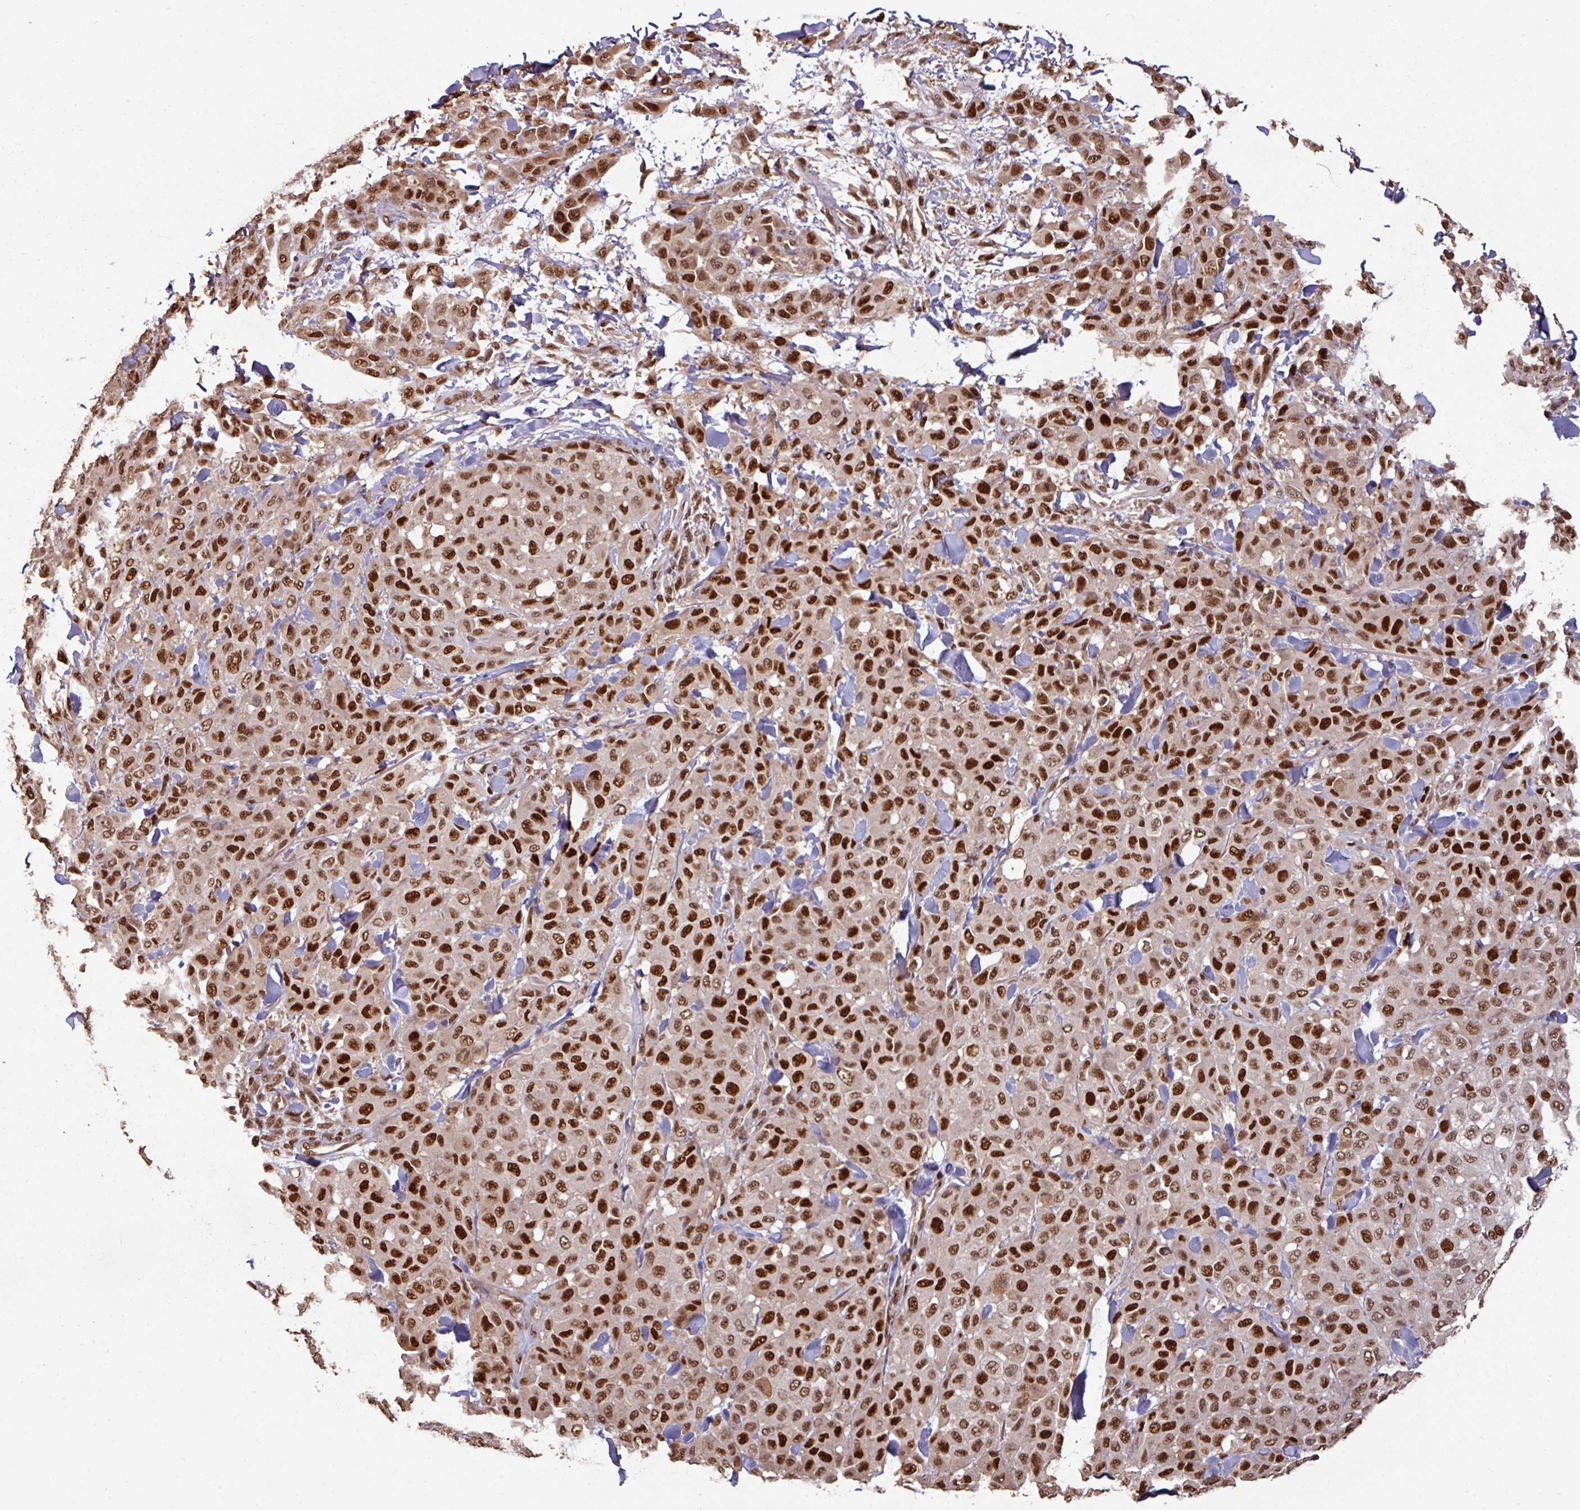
{"staining": {"intensity": "strong", "quantity": ">75%", "location": "nuclear"}, "tissue": "melanoma", "cell_type": "Tumor cells", "image_type": "cancer", "snomed": [{"axis": "morphology", "description": "Malignant melanoma, Metastatic site"}, {"axis": "topography", "description": "Skin"}], "caption": "A brown stain highlights strong nuclear staining of a protein in human malignant melanoma (metastatic site) tumor cells.", "gene": "POLD1", "patient": {"sex": "female", "age": 81}}